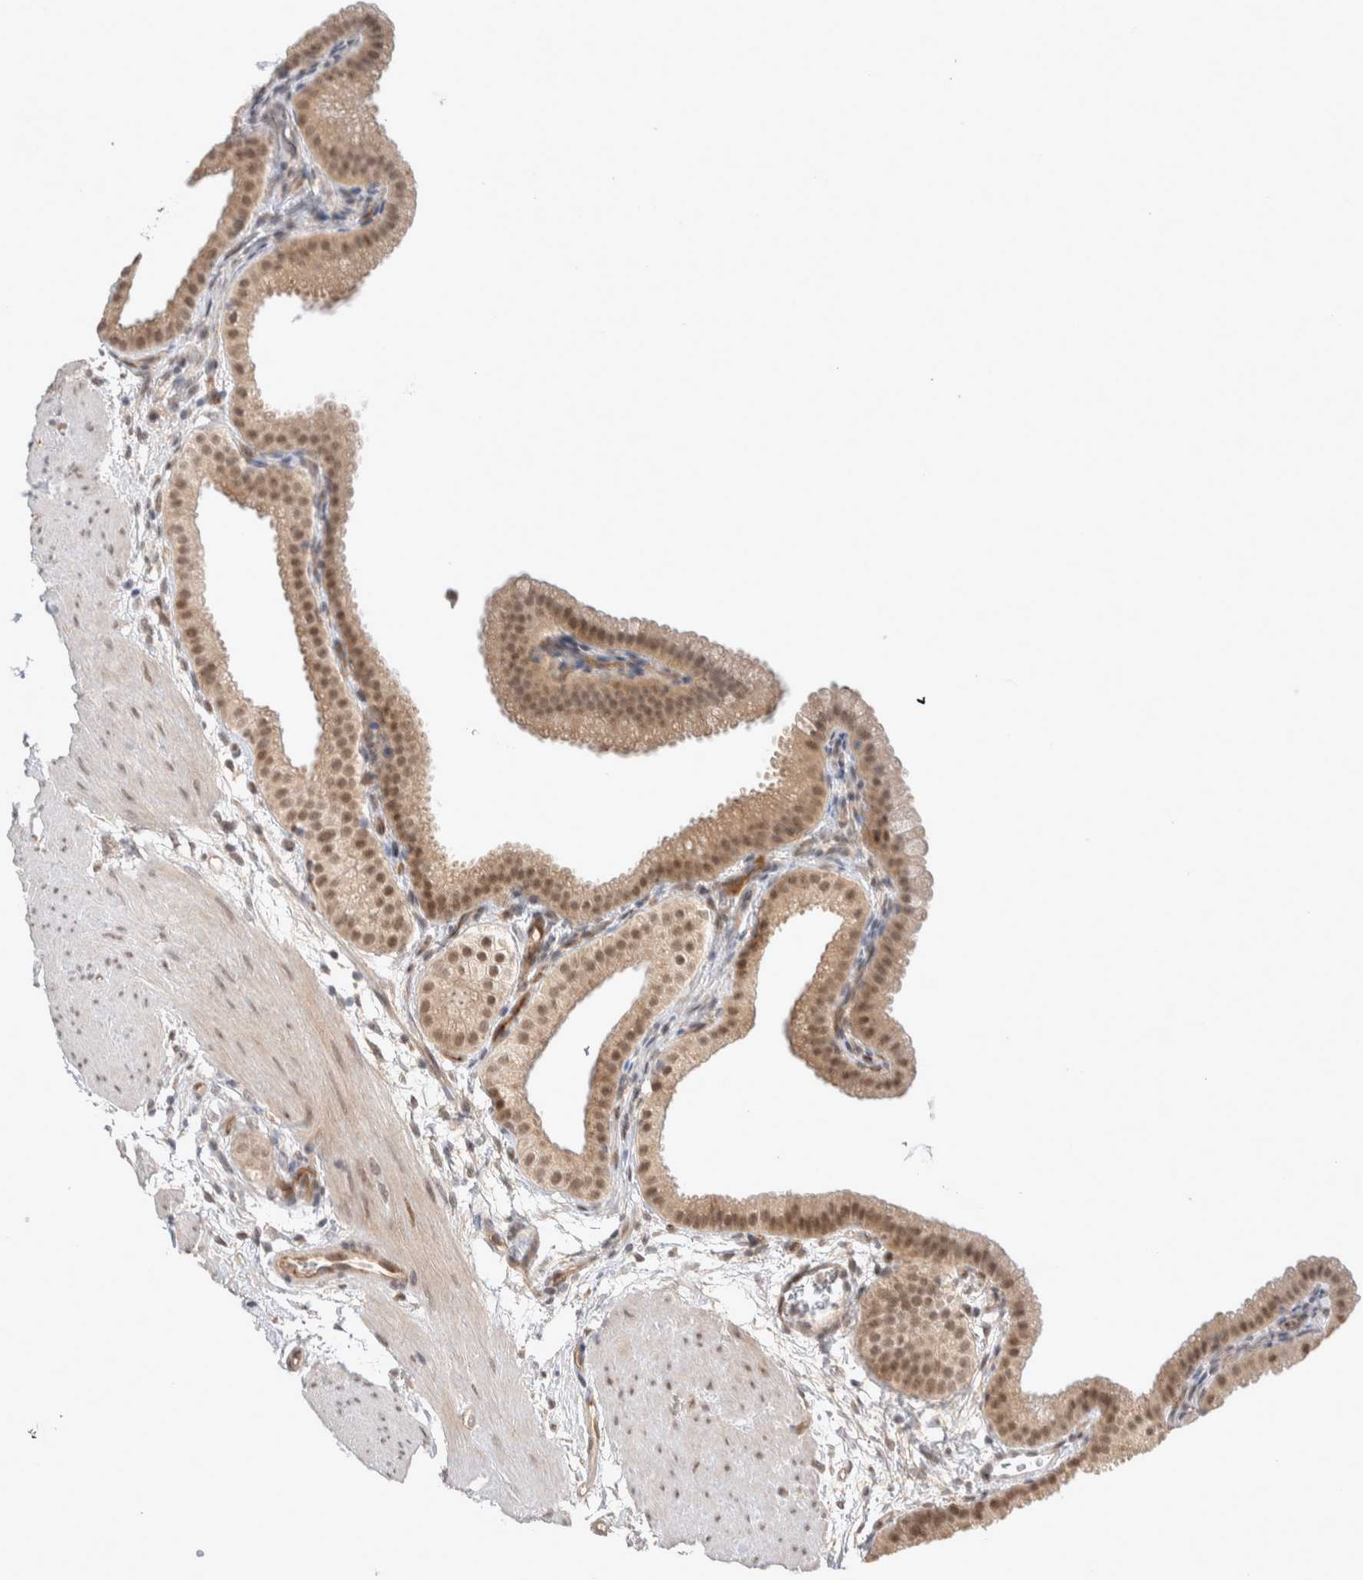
{"staining": {"intensity": "moderate", "quantity": ">75%", "location": "cytoplasmic/membranous,nuclear"}, "tissue": "gallbladder", "cell_type": "Glandular cells", "image_type": "normal", "snomed": [{"axis": "morphology", "description": "Normal tissue, NOS"}, {"axis": "topography", "description": "Gallbladder"}], "caption": "Immunohistochemical staining of normal human gallbladder displays >75% levels of moderate cytoplasmic/membranous,nuclear protein positivity in about >75% of glandular cells.", "gene": "ZNF704", "patient": {"sex": "female", "age": 64}}